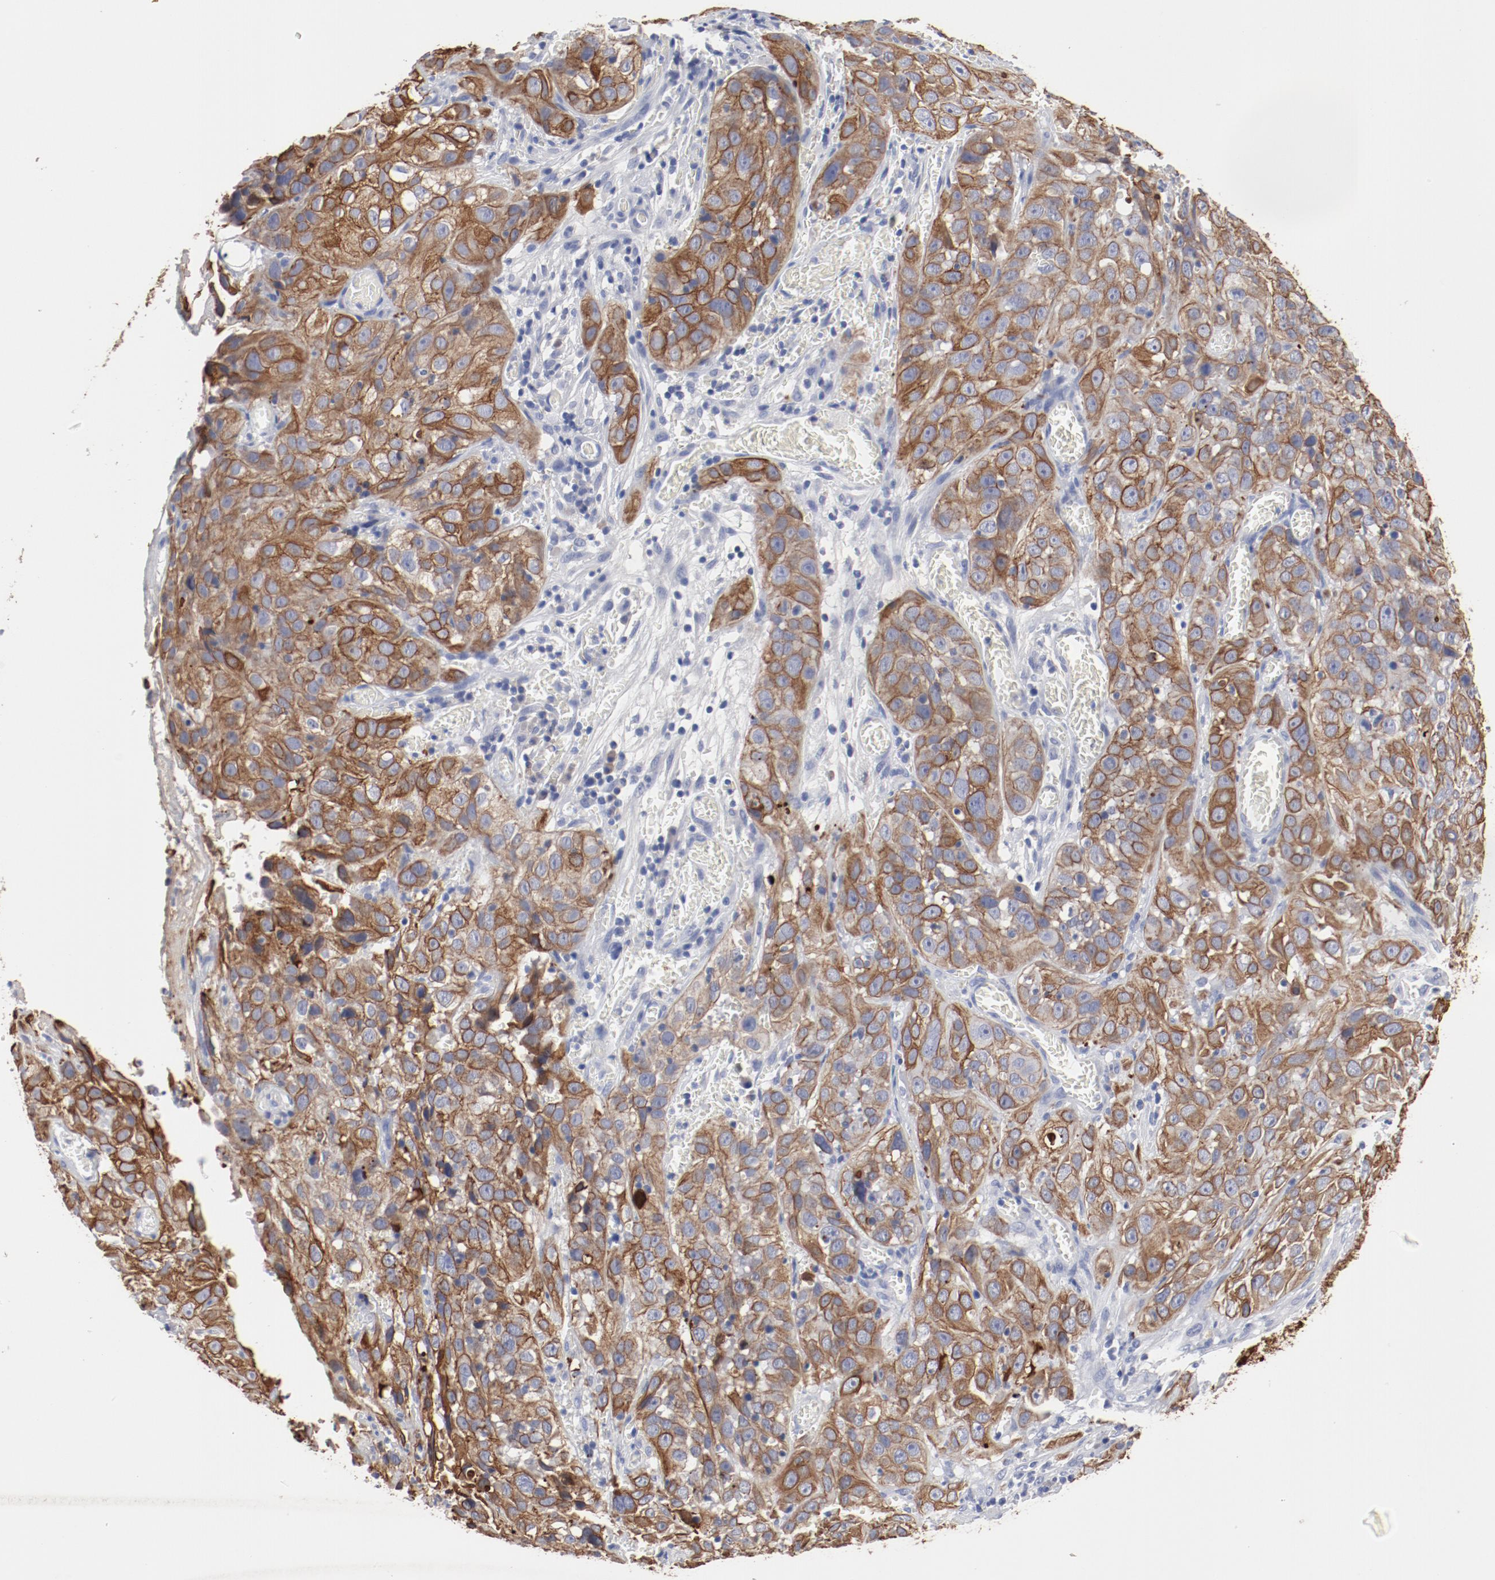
{"staining": {"intensity": "moderate", "quantity": ">75%", "location": "cytoplasmic/membranous"}, "tissue": "cervical cancer", "cell_type": "Tumor cells", "image_type": "cancer", "snomed": [{"axis": "morphology", "description": "Squamous cell carcinoma, NOS"}, {"axis": "topography", "description": "Cervix"}], "caption": "Immunohistochemical staining of human cervical squamous cell carcinoma demonstrates medium levels of moderate cytoplasmic/membranous staining in about >75% of tumor cells. (Brightfield microscopy of DAB IHC at high magnification).", "gene": "TSPAN6", "patient": {"sex": "female", "age": 32}}